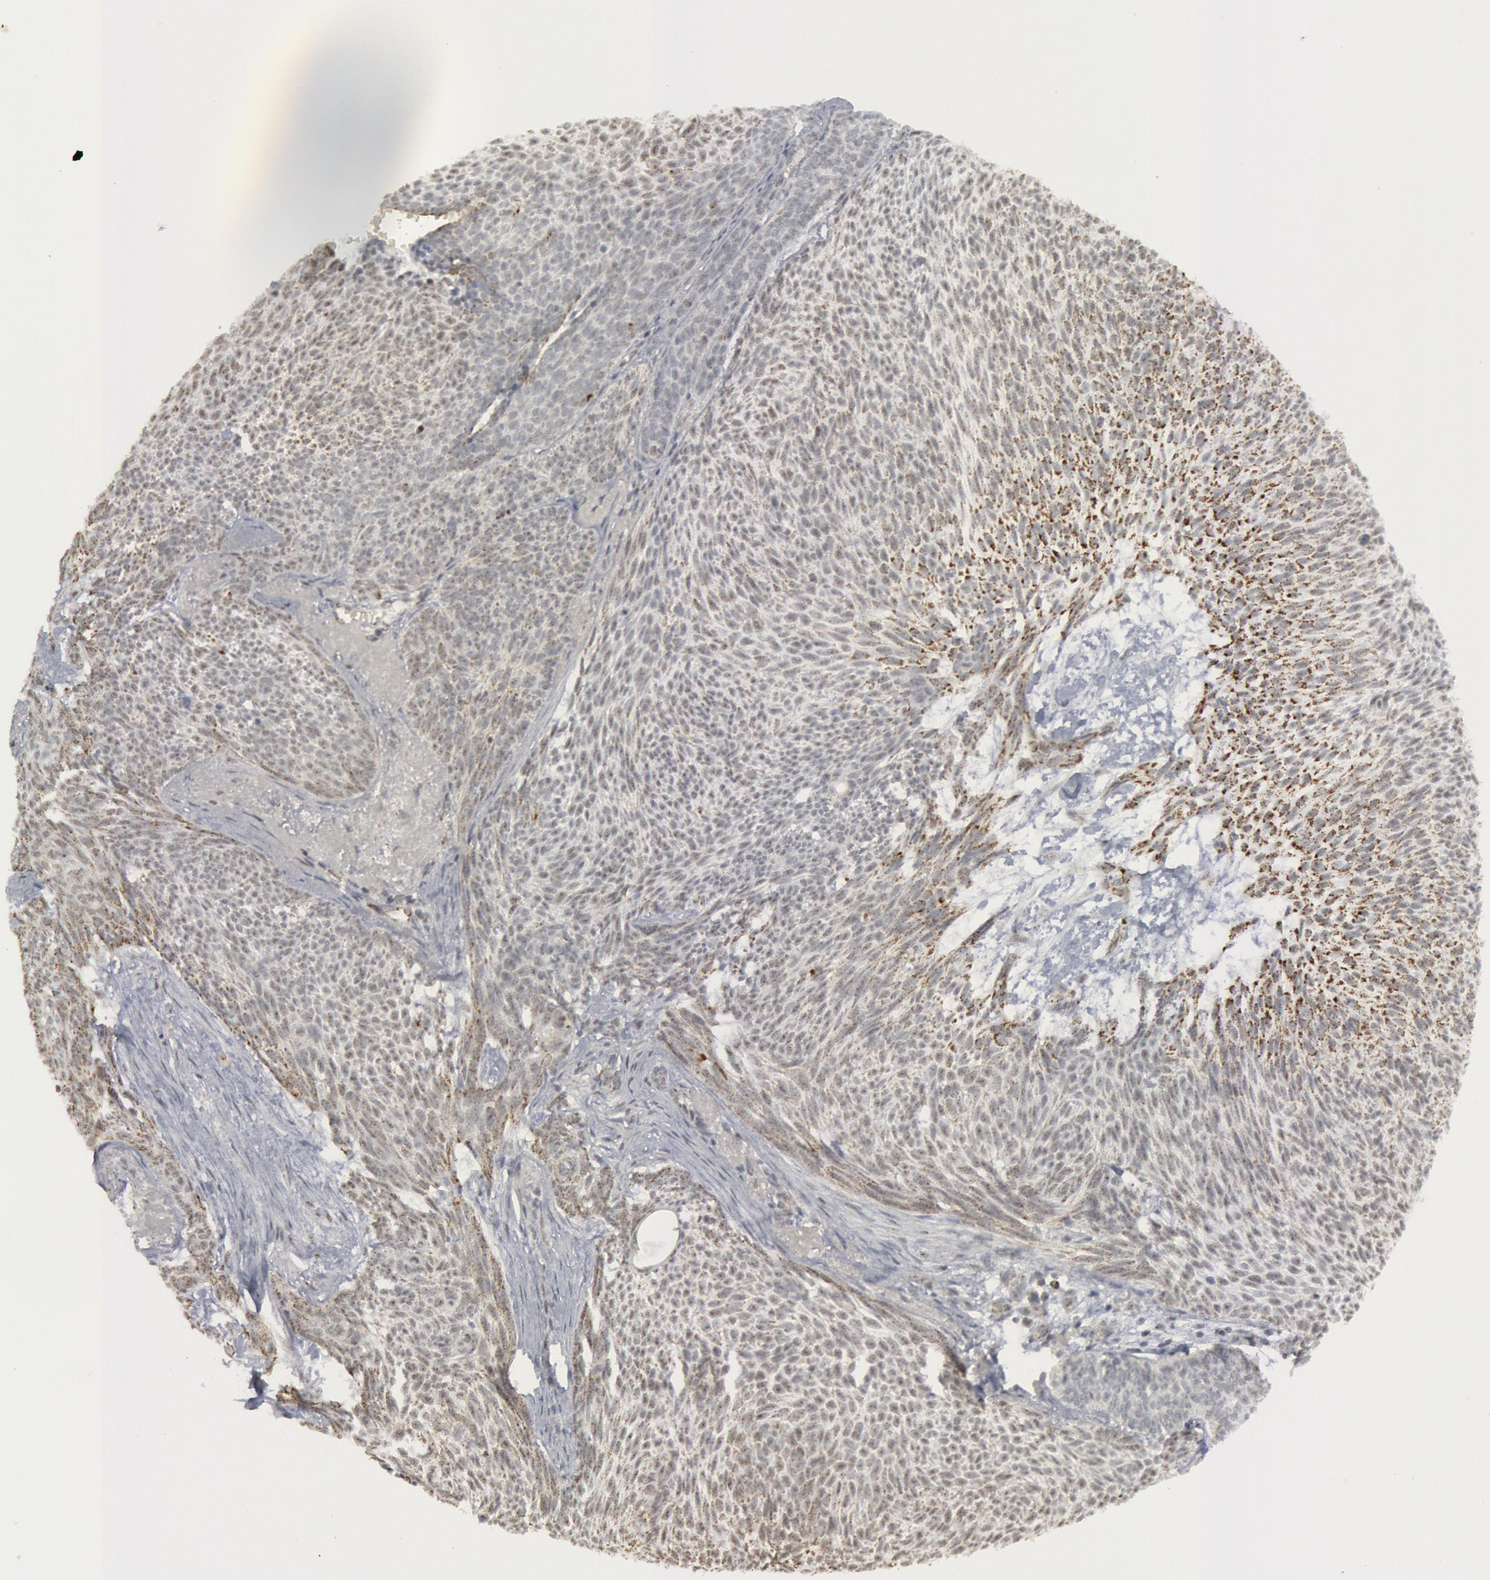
{"staining": {"intensity": "moderate", "quantity": "25%-75%", "location": "cytoplasmic/membranous"}, "tissue": "skin cancer", "cell_type": "Tumor cells", "image_type": "cancer", "snomed": [{"axis": "morphology", "description": "Basal cell carcinoma"}, {"axis": "topography", "description": "Skin"}], "caption": "Immunohistochemical staining of skin cancer (basal cell carcinoma) shows moderate cytoplasmic/membranous protein staining in approximately 25%-75% of tumor cells.", "gene": "CASP9", "patient": {"sex": "male", "age": 84}}